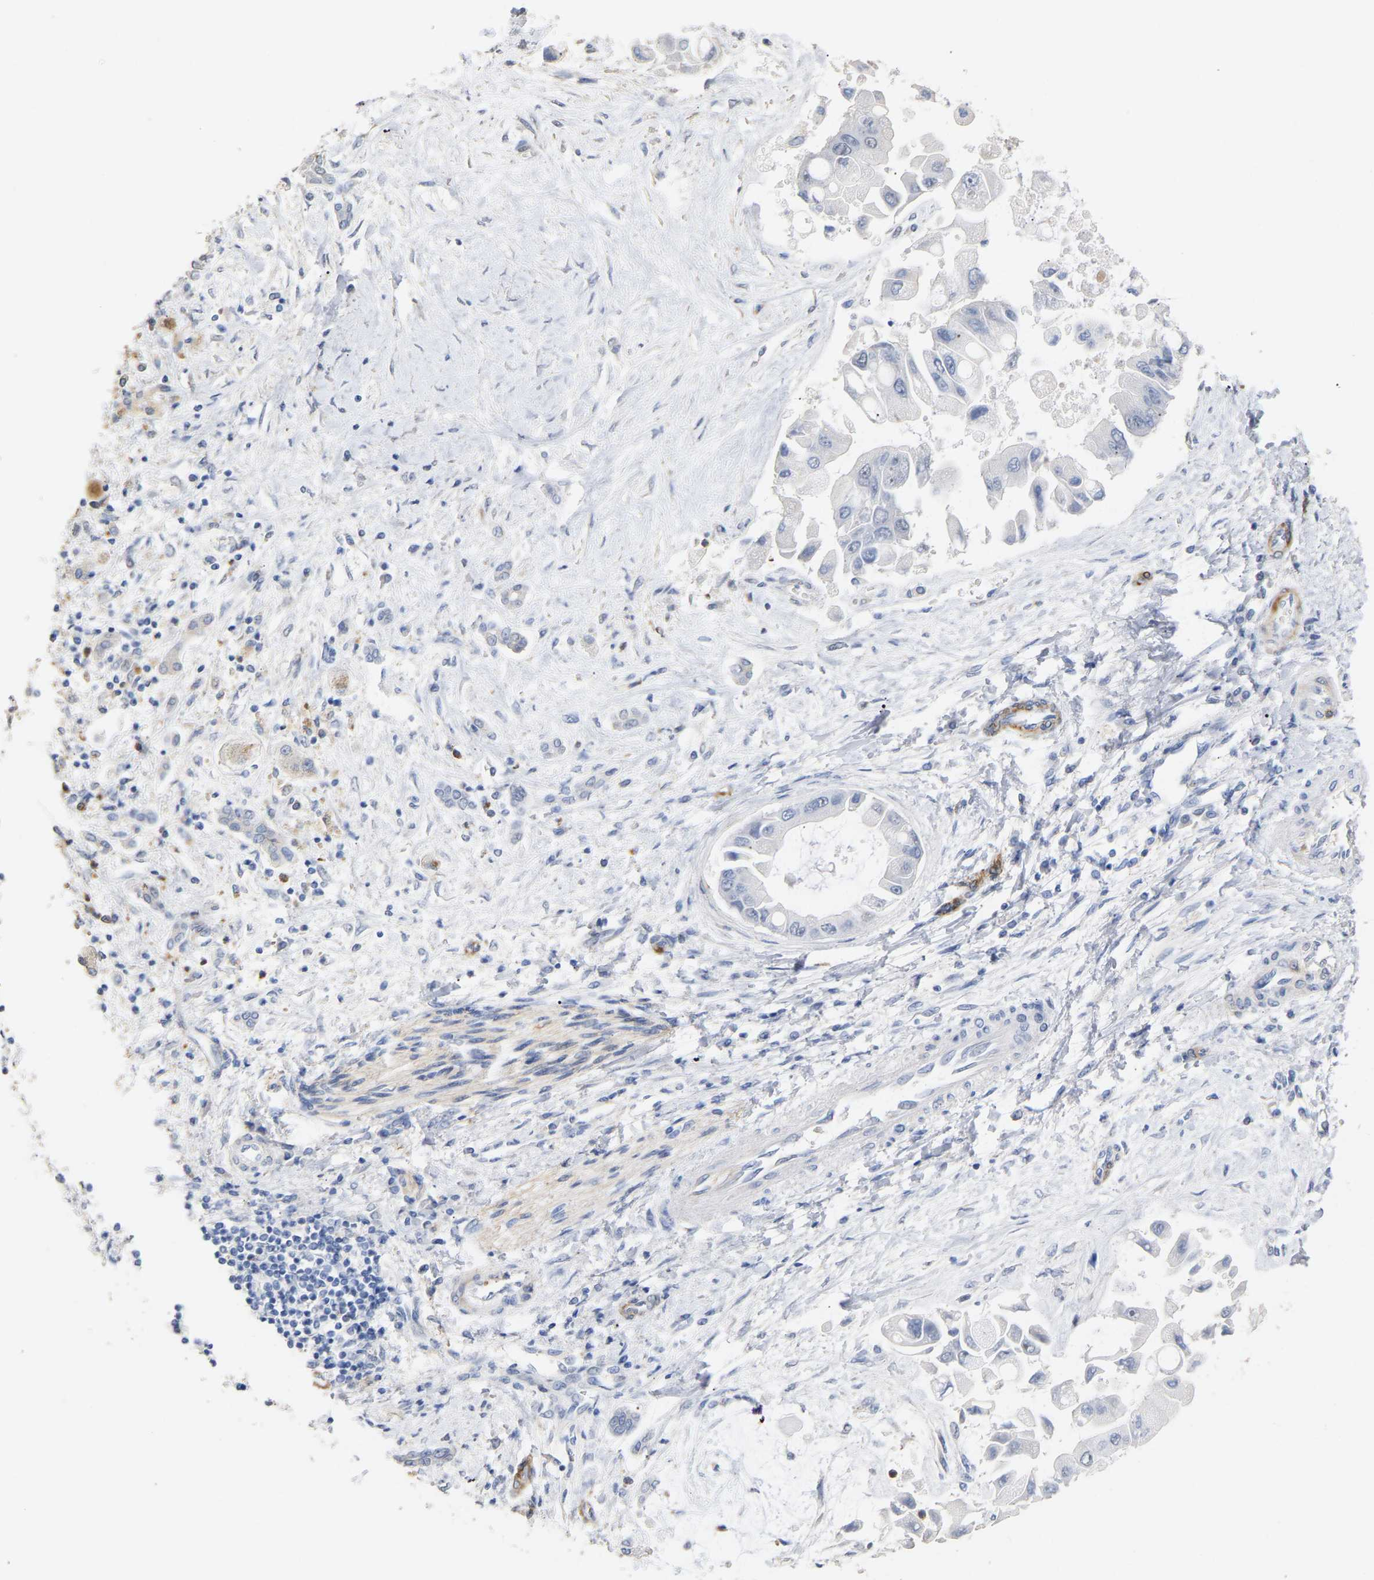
{"staining": {"intensity": "negative", "quantity": "none", "location": "none"}, "tissue": "liver cancer", "cell_type": "Tumor cells", "image_type": "cancer", "snomed": [{"axis": "morphology", "description": "Cholangiocarcinoma"}, {"axis": "topography", "description": "Liver"}], "caption": "IHC histopathology image of neoplastic tissue: liver cancer (cholangiocarcinoma) stained with DAB (3,3'-diaminobenzidine) displays no significant protein positivity in tumor cells. (DAB IHC, high magnification).", "gene": "AMPH", "patient": {"sex": "male", "age": 50}}